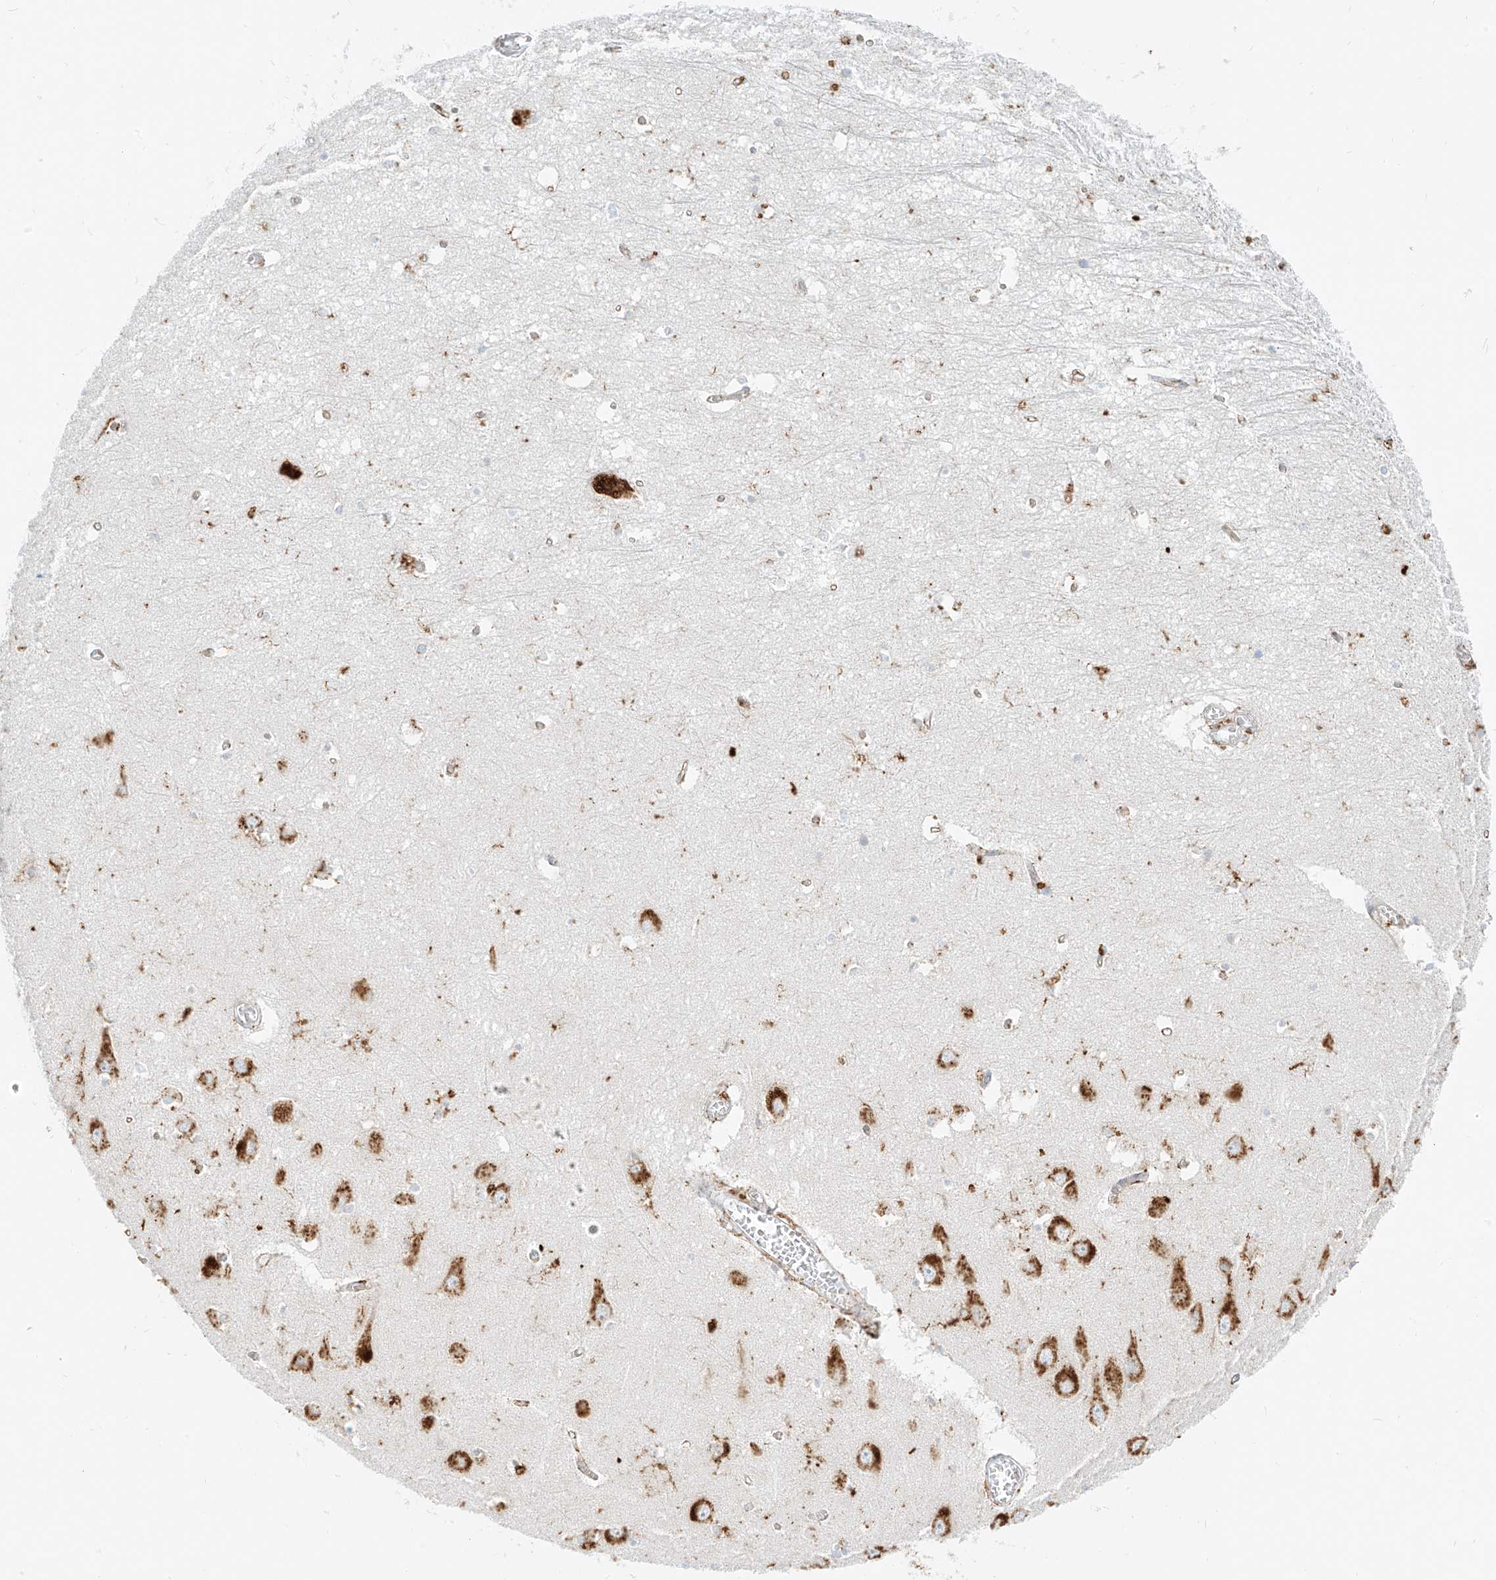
{"staining": {"intensity": "moderate", "quantity": "25%-75%", "location": "cytoplasmic/membranous"}, "tissue": "hippocampus", "cell_type": "Glial cells", "image_type": "normal", "snomed": [{"axis": "morphology", "description": "Normal tissue, NOS"}, {"axis": "topography", "description": "Hippocampus"}], "caption": "This image shows normal hippocampus stained with IHC to label a protein in brown. The cytoplasmic/membranous of glial cells show moderate positivity for the protein. Nuclei are counter-stained blue.", "gene": "SLC35F6", "patient": {"sex": "male", "age": 70}}